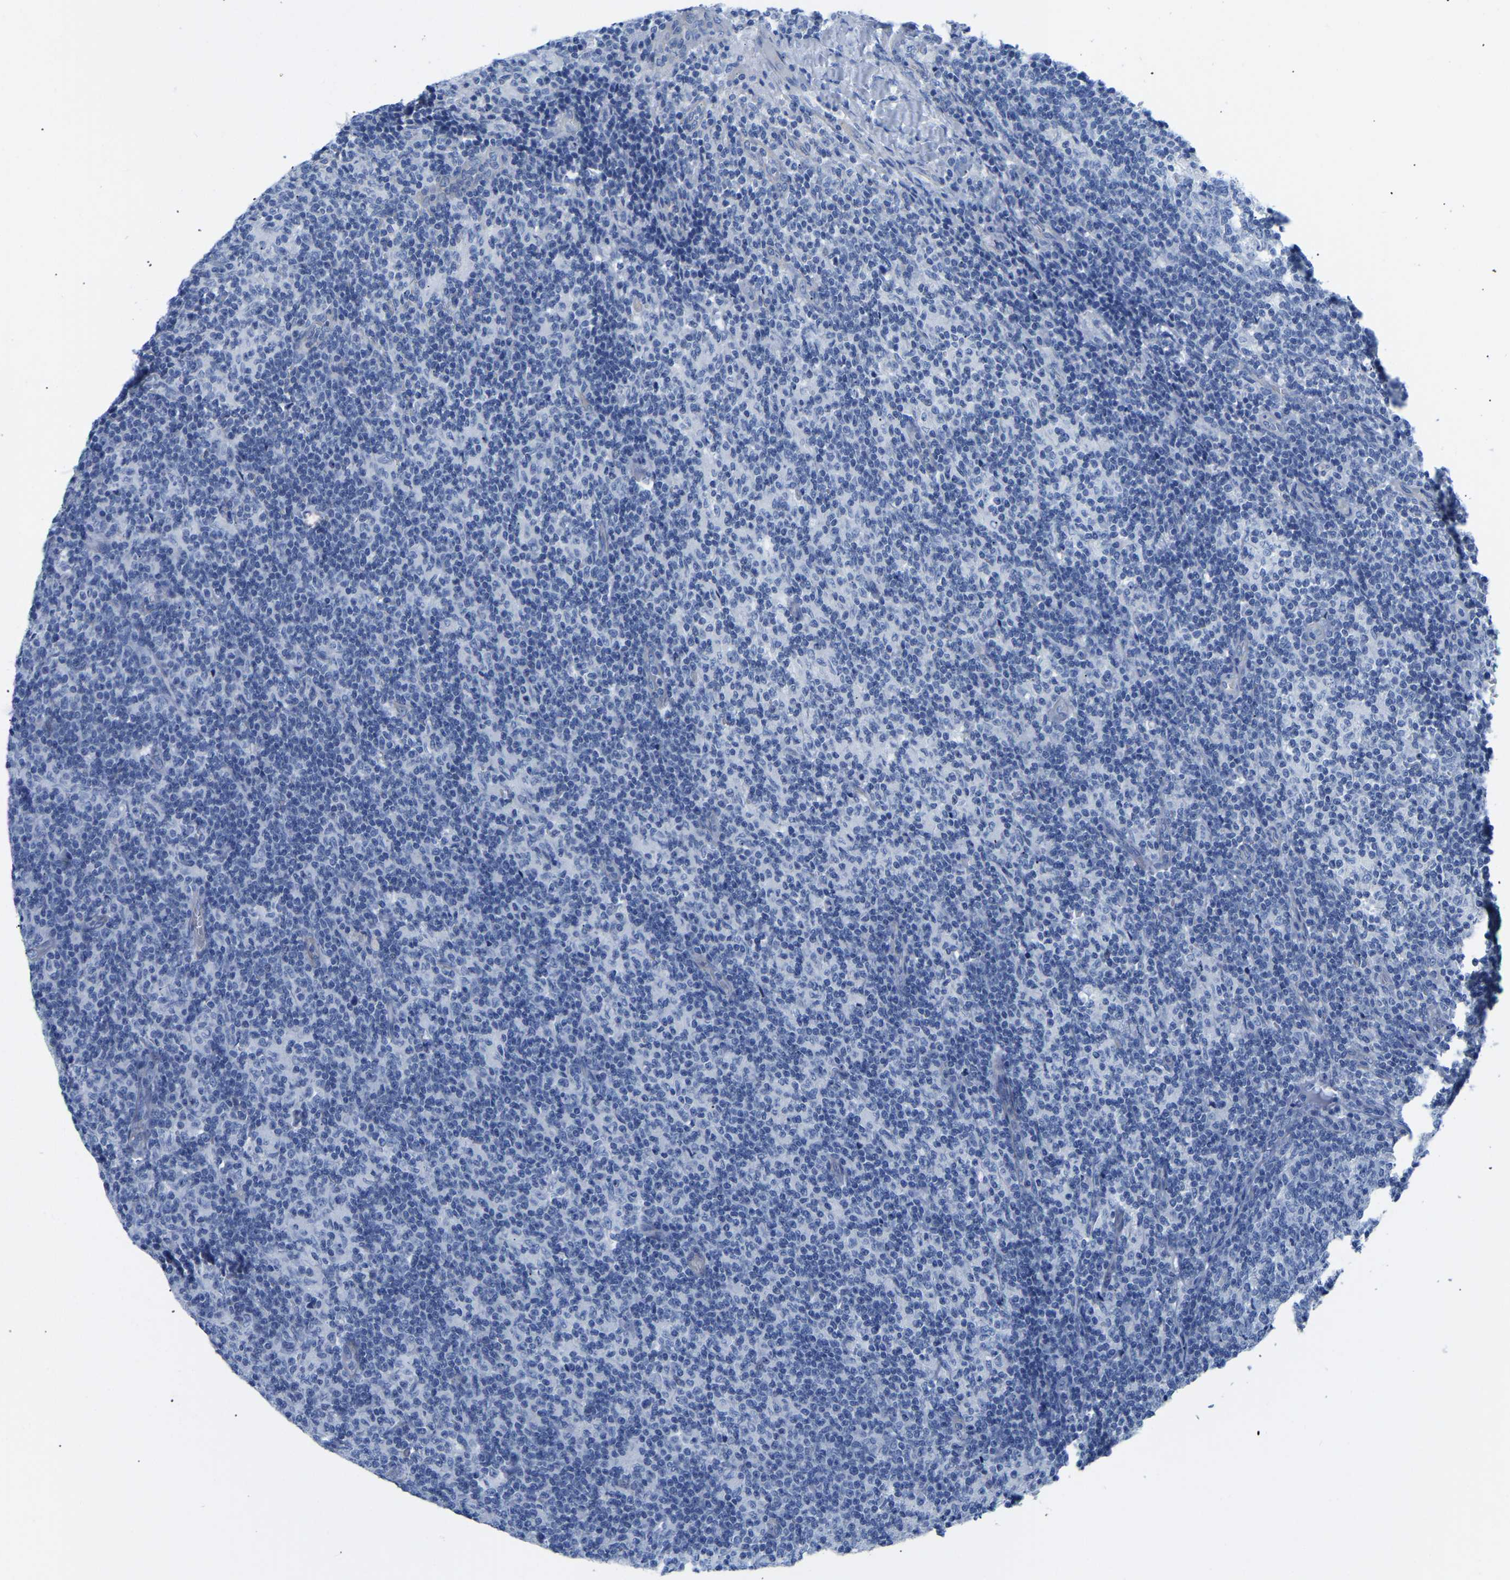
{"staining": {"intensity": "negative", "quantity": "none", "location": "none"}, "tissue": "lymph node", "cell_type": "Germinal center cells", "image_type": "normal", "snomed": [{"axis": "morphology", "description": "Normal tissue, NOS"}, {"axis": "morphology", "description": "Inflammation, NOS"}, {"axis": "topography", "description": "Lymph node"}], "caption": "A high-resolution histopathology image shows IHC staining of unremarkable lymph node, which displays no significant expression in germinal center cells. (DAB immunohistochemistry (IHC), high magnification).", "gene": "UPK3A", "patient": {"sex": "male", "age": 55}}